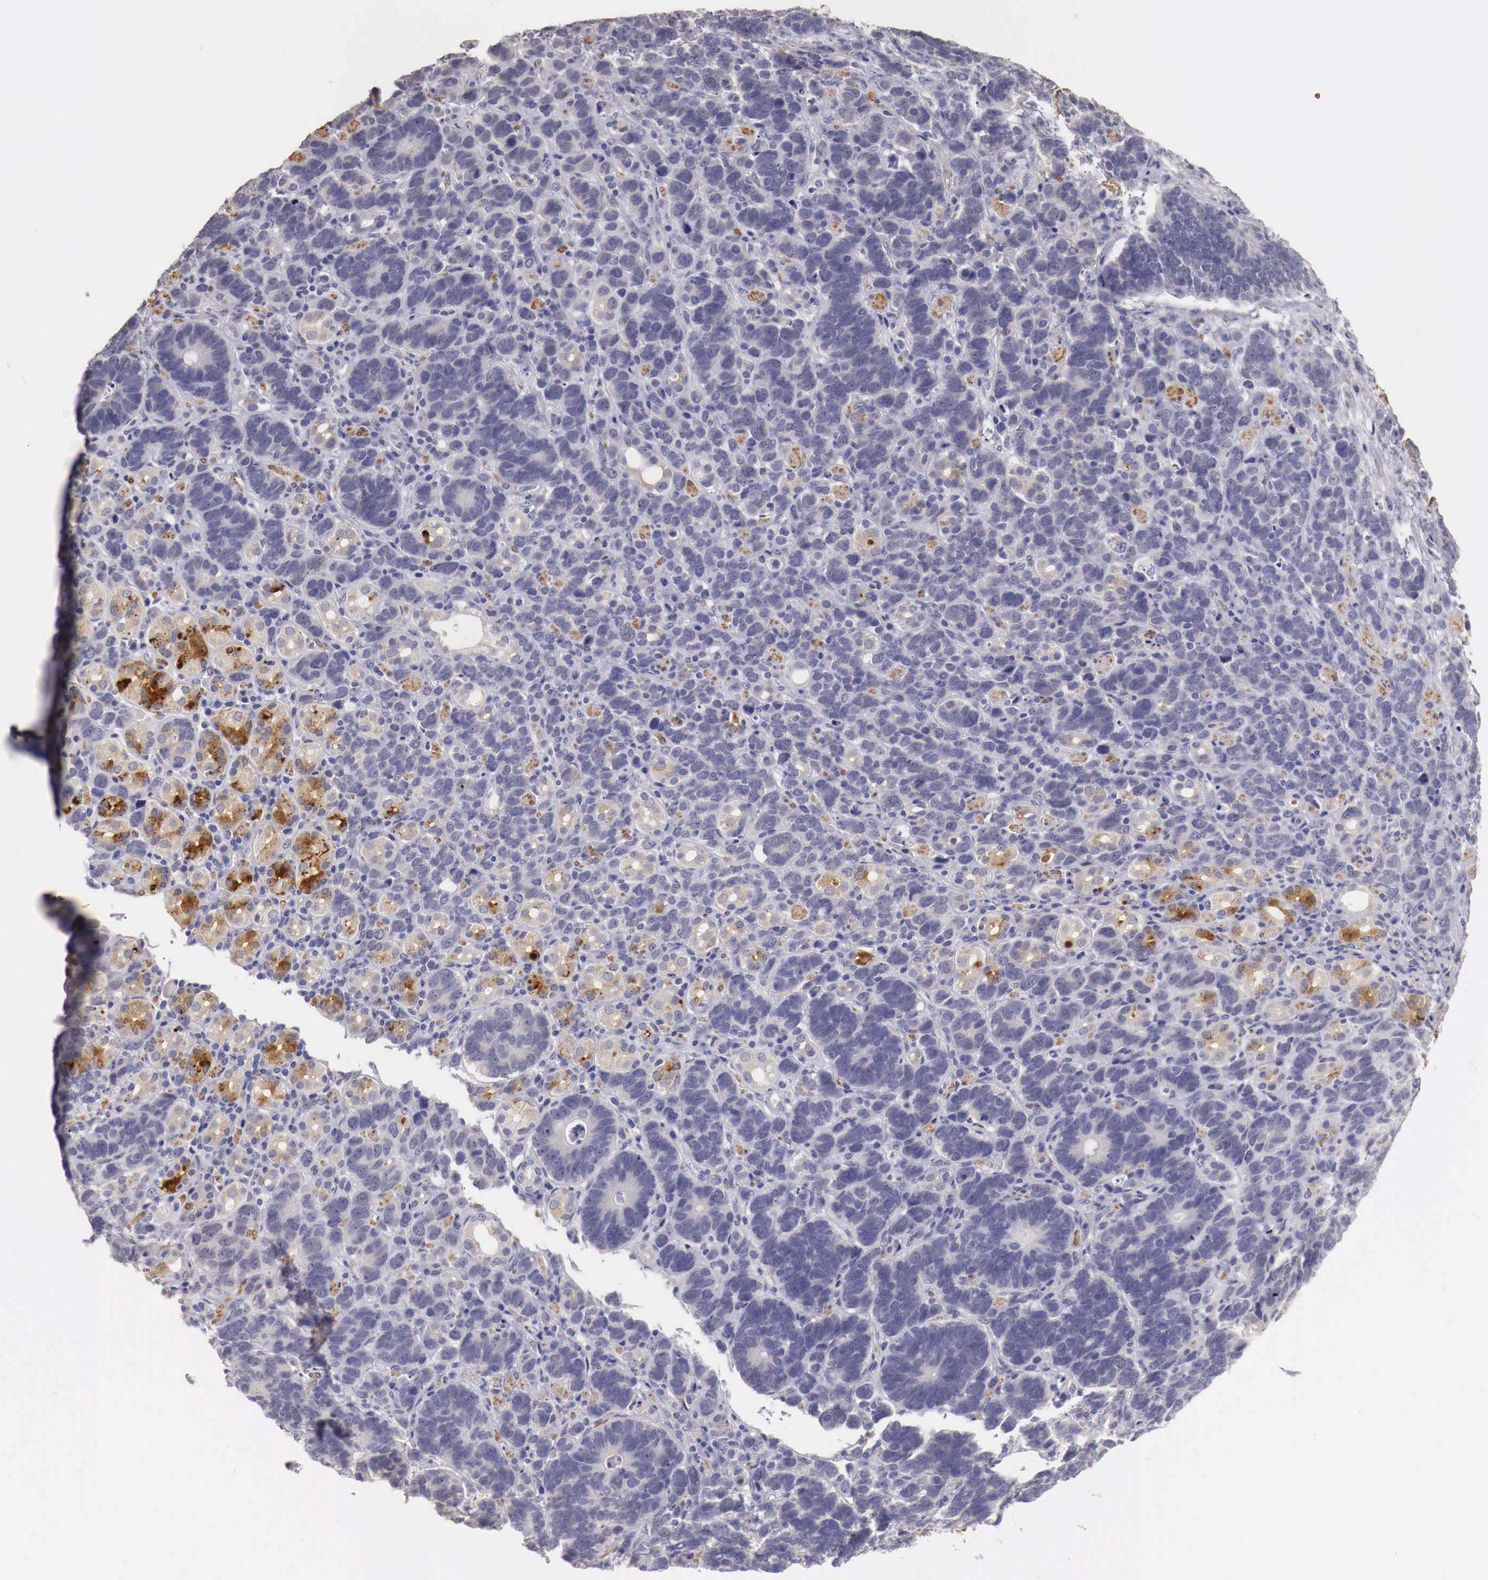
{"staining": {"intensity": "negative", "quantity": "none", "location": "none"}, "tissue": "stomach cancer", "cell_type": "Tumor cells", "image_type": "cancer", "snomed": [{"axis": "morphology", "description": "Adenocarcinoma, NOS"}, {"axis": "topography", "description": "Stomach, upper"}], "caption": "Stomach cancer (adenocarcinoma) stained for a protein using immunohistochemistry reveals no staining tumor cells.", "gene": "ENOX2", "patient": {"sex": "male", "age": 71}}